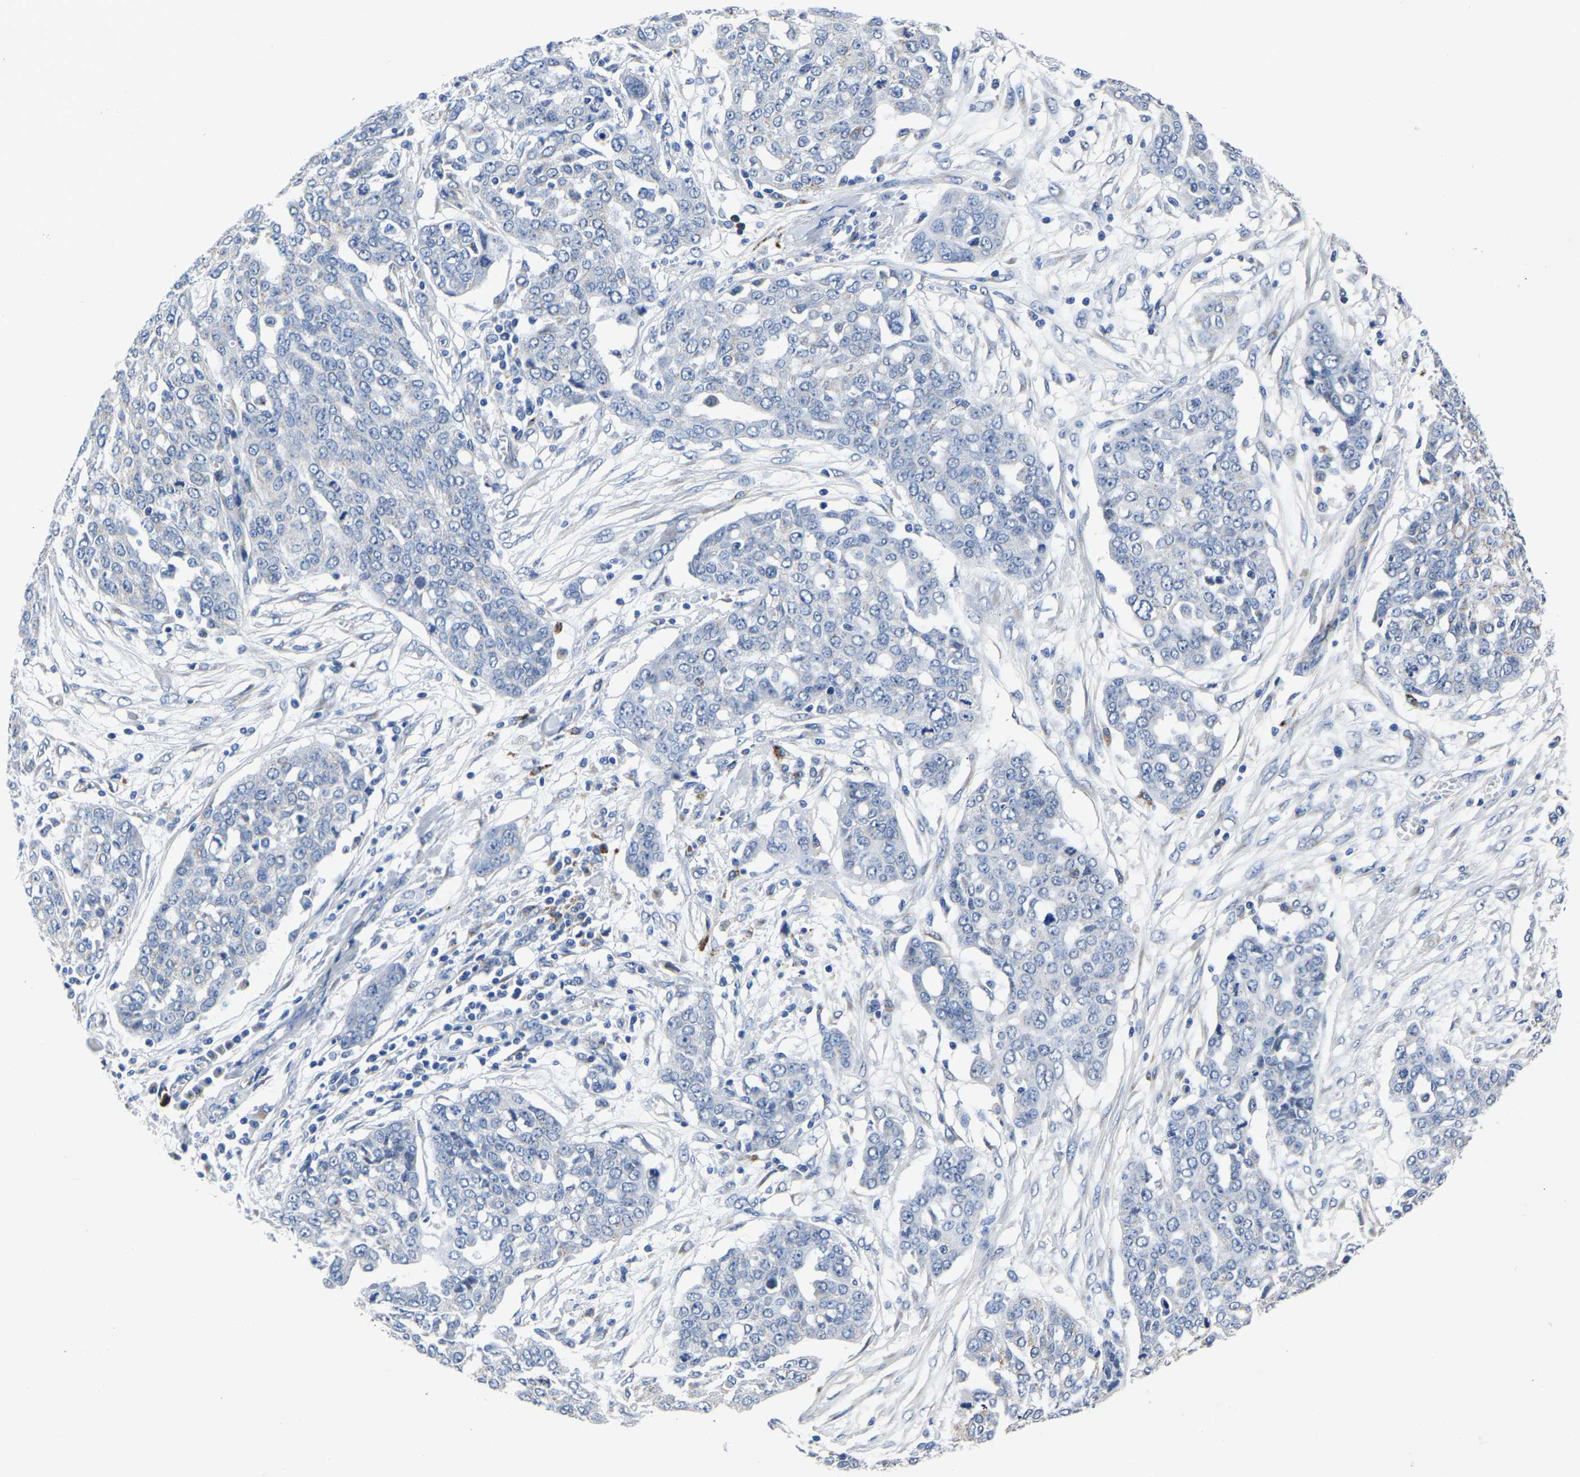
{"staining": {"intensity": "negative", "quantity": "none", "location": "none"}, "tissue": "ovarian cancer", "cell_type": "Tumor cells", "image_type": "cancer", "snomed": [{"axis": "morphology", "description": "Cystadenocarcinoma, serous, NOS"}, {"axis": "topography", "description": "Soft tissue"}, {"axis": "topography", "description": "Ovary"}], "caption": "IHC of human ovarian cancer demonstrates no expression in tumor cells. (Stains: DAB (3,3'-diaminobenzidine) IHC with hematoxylin counter stain, Microscopy: brightfield microscopy at high magnification).", "gene": "PDLIM7", "patient": {"sex": "female", "age": 57}}